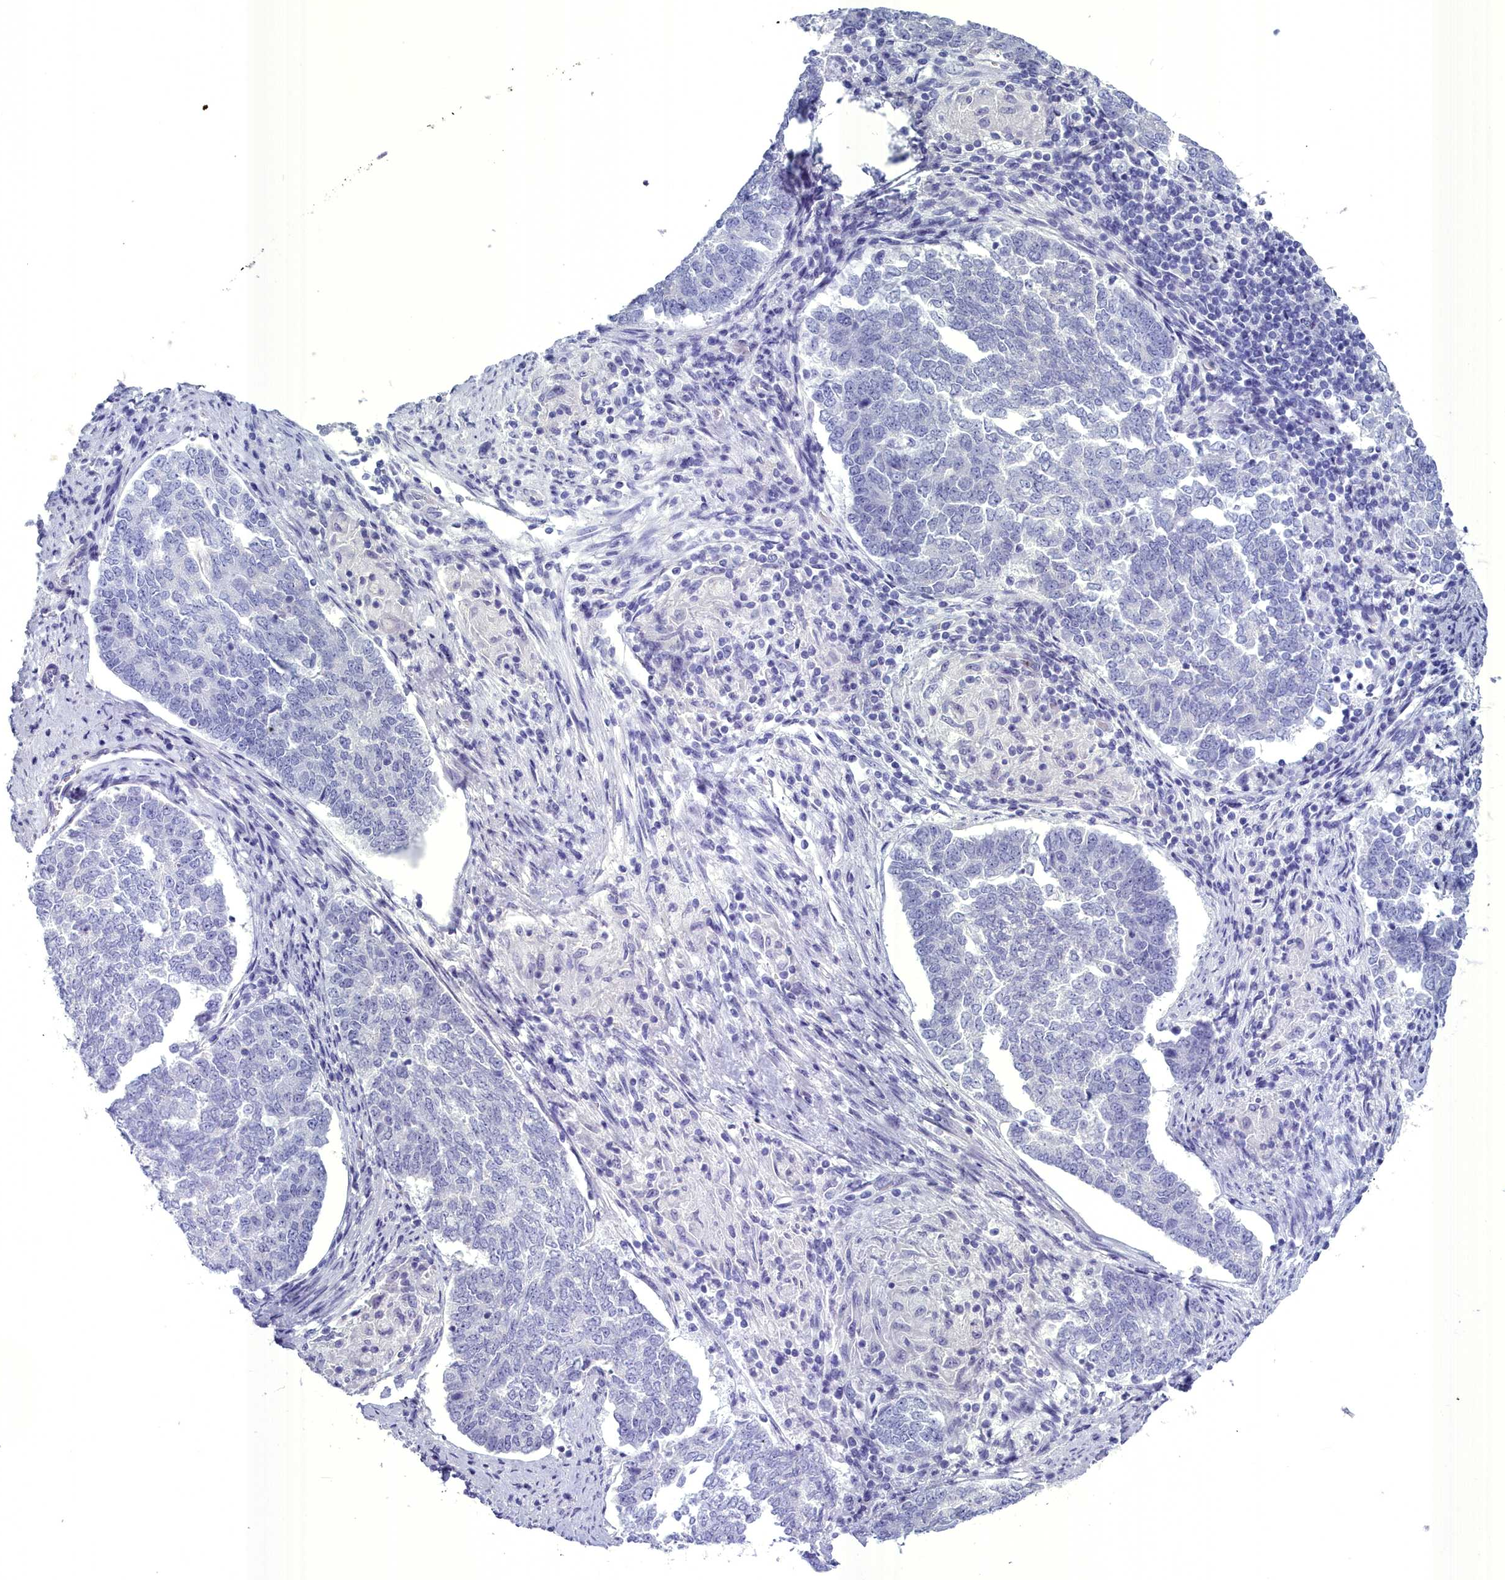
{"staining": {"intensity": "negative", "quantity": "none", "location": "none"}, "tissue": "endometrial cancer", "cell_type": "Tumor cells", "image_type": "cancer", "snomed": [{"axis": "morphology", "description": "Adenocarcinoma, NOS"}, {"axis": "topography", "description": "Endometrium"}], "caption": "Immunohistochemistry photomicrograph of human endometrial adenocarcinoma stained for a protein (brown), which shows no expression in tumor cells.", "gene": "MAP6", "patient": {"sex": "female", "age": 80}}